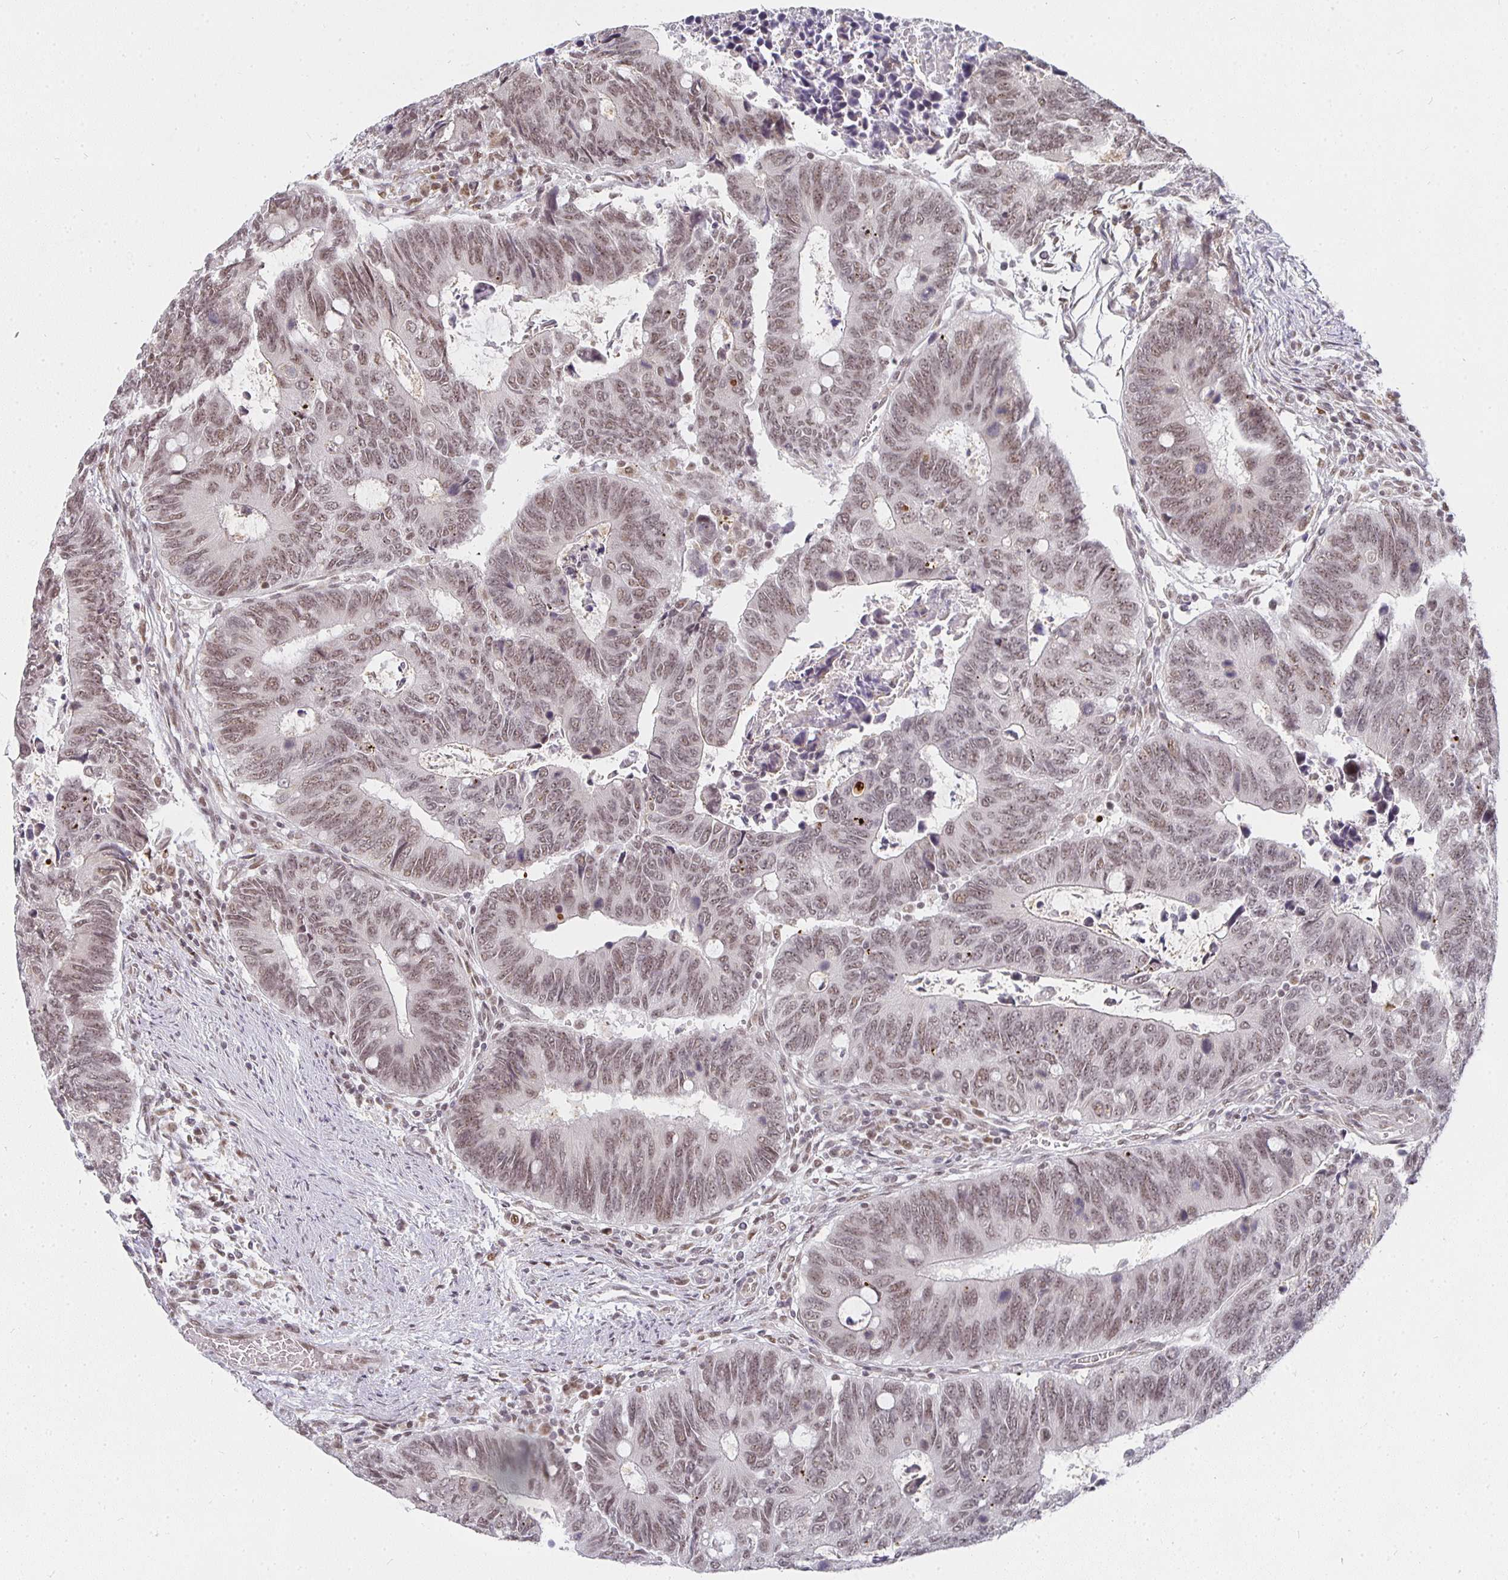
{"staining": {"intensity": "weak", "quantity": ">75%", "location": "nuclear"}, "tissue": "colorectal cancer", "cell_type": "Tumor cells", "image_type": "cancer", "snomed": [{"axis": "morphology", "description": "Adenocarcinoma, NOS"}, {"axis": "topography", "description": "Colon"}], "caption": "Approximately >75% of tumor cells in human colorectal adenocarcinoma display weak nuclear protein expression as visualized by brown immunohistochemical staining.", "gene": "SMARCA2", "patient": {"sex": "male", "age": 87}}